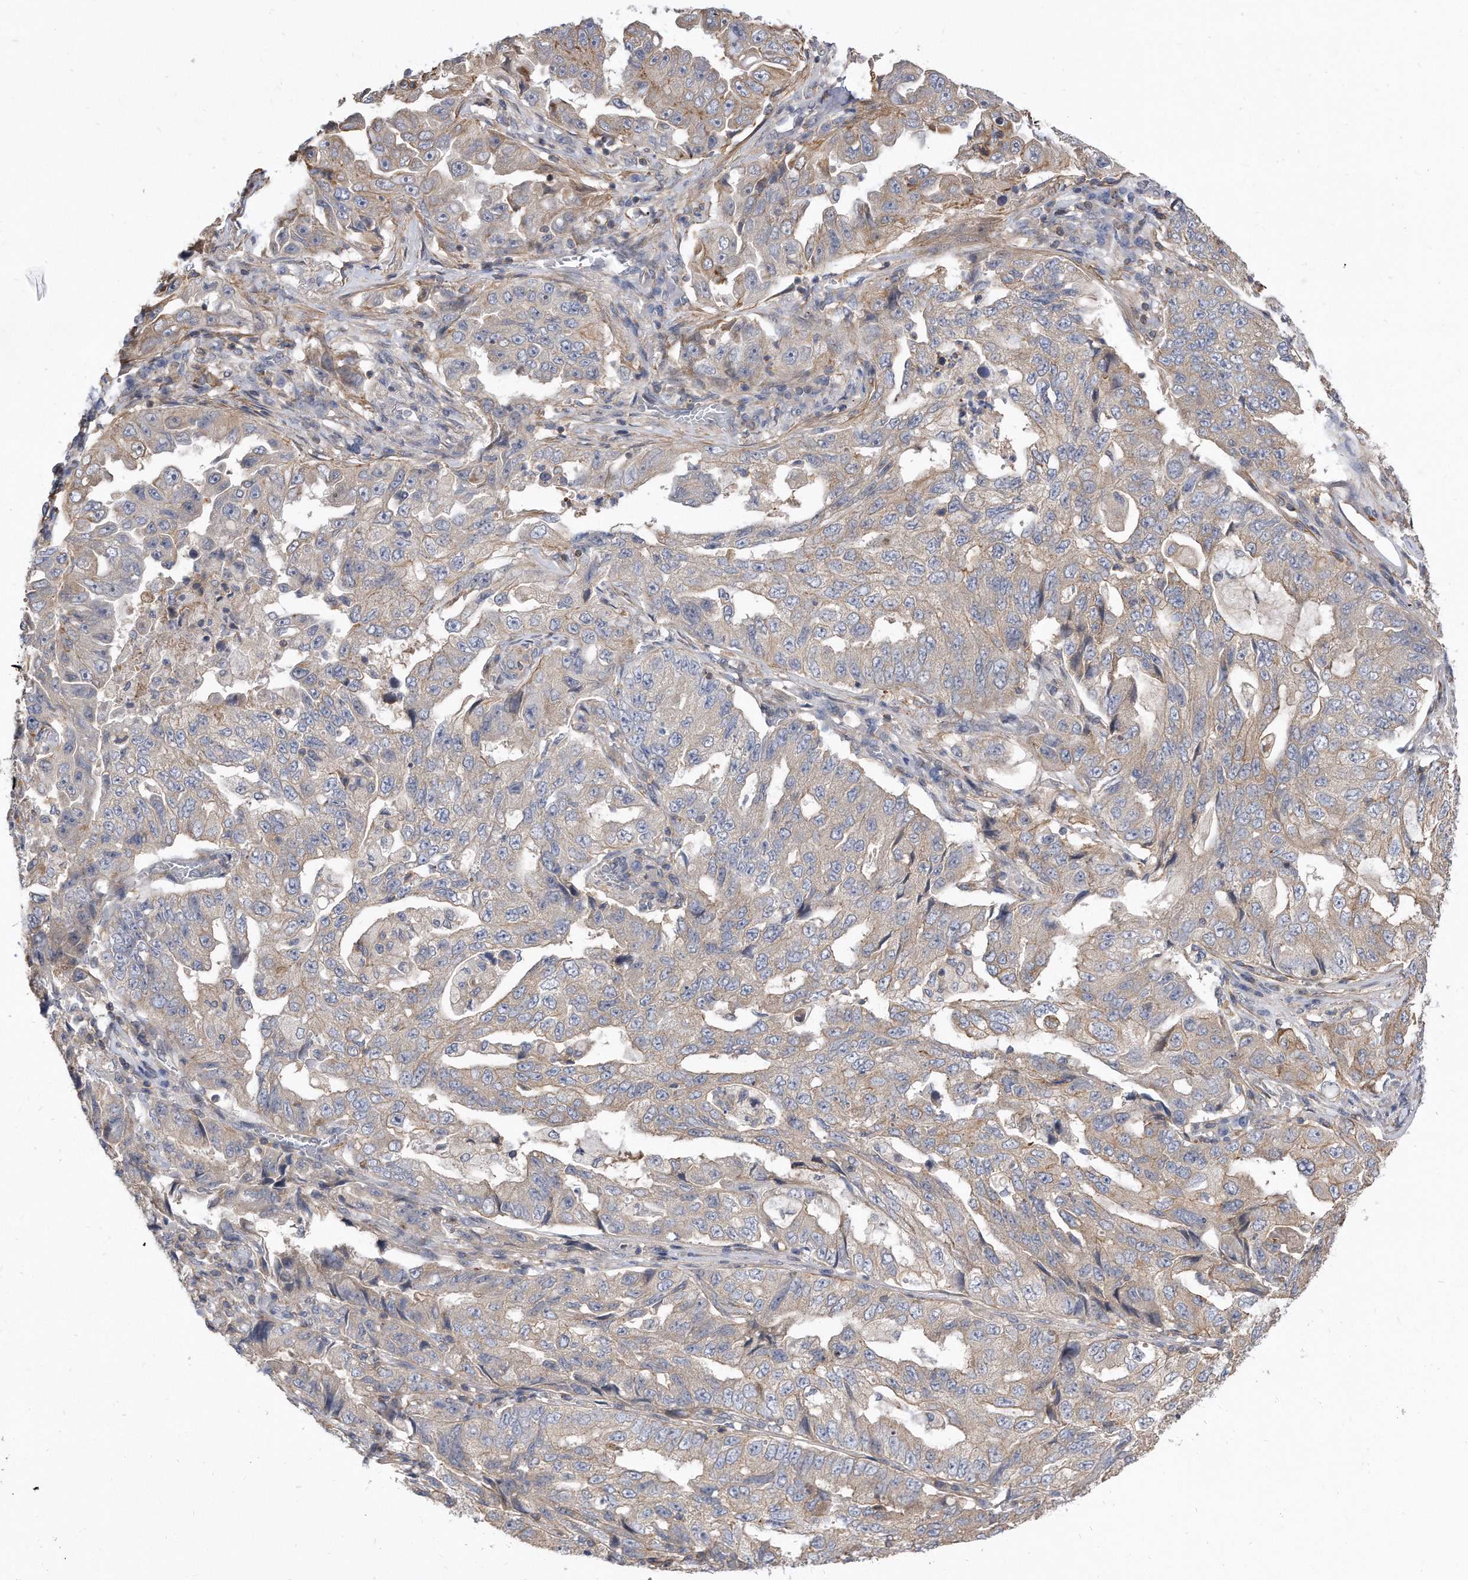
{"staining": {"intensity": "weak", "quantity": "<25%", "location": "cytoplasmic/membranous"}, "tissue": "lung cancer", "cell_type": "Tumor cells", "image_type": "cancer", "snomed": [{"axis": "morphology", "description": "Adenocarcinoma, NOS"}, {"axis": "topography", "description": "Lung"}], "caption": "Protein analysis of lung cancer (adenocarcinoma) shows no significant expression in tumor cells.", "gene": "TCP1", "patient": {"sex": "female", "age": 51}}